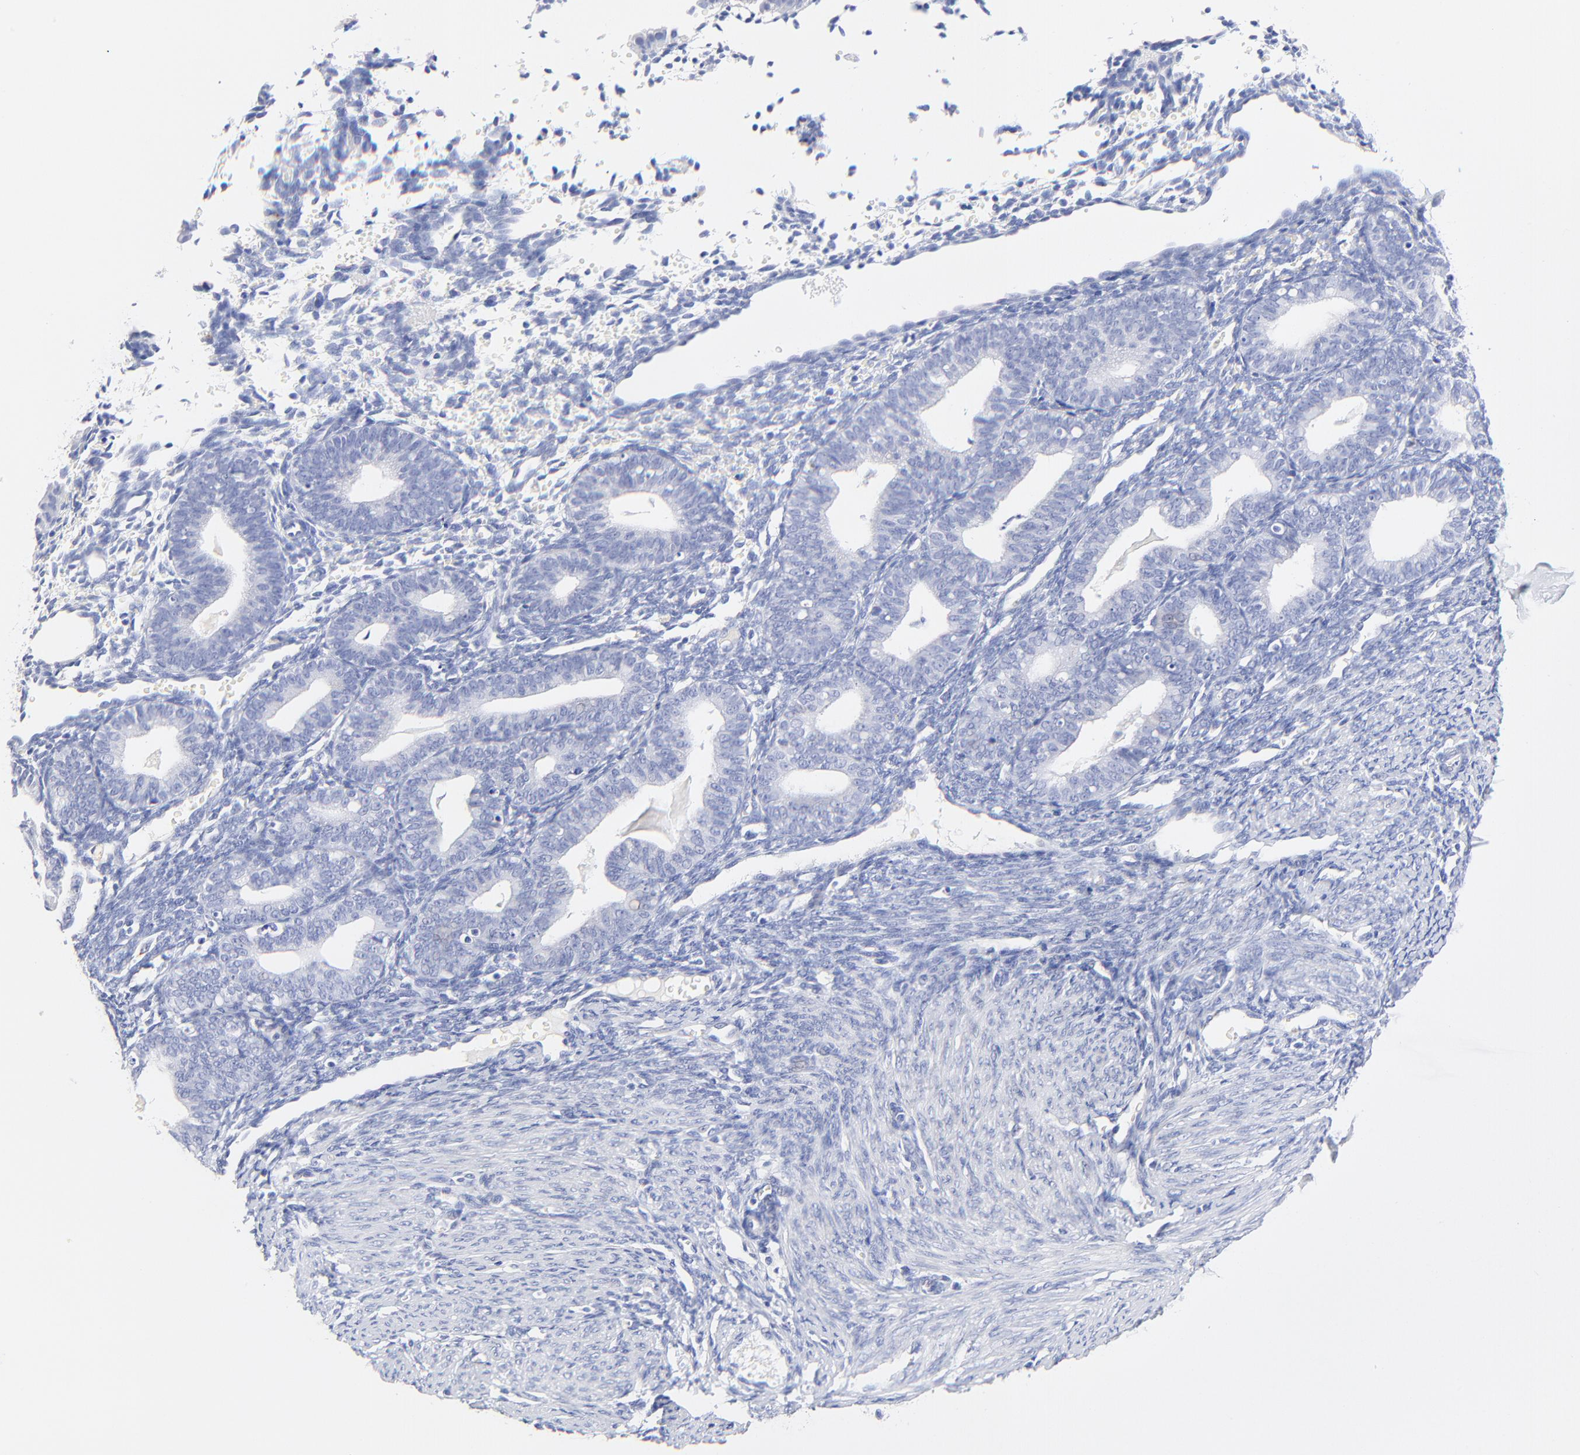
{"staining": {"intensity": "negative", "quantity": "none", "location": "none"}, "tissue": "endometrium", "cell_type": "Cells in endometrial stroma", "image_type": "normal", "snomed": [{"axis": "morphology", "description": "Normal tissue, NOS"}, {"axis": "topography", "description": "Endometrium"}], "caption": "The histopathology image exhibits no significant expression in cells in endometrial stroma of endometrium.", "gene": "SULT4A1", "patient": {"sex": "female", "age": 61}}